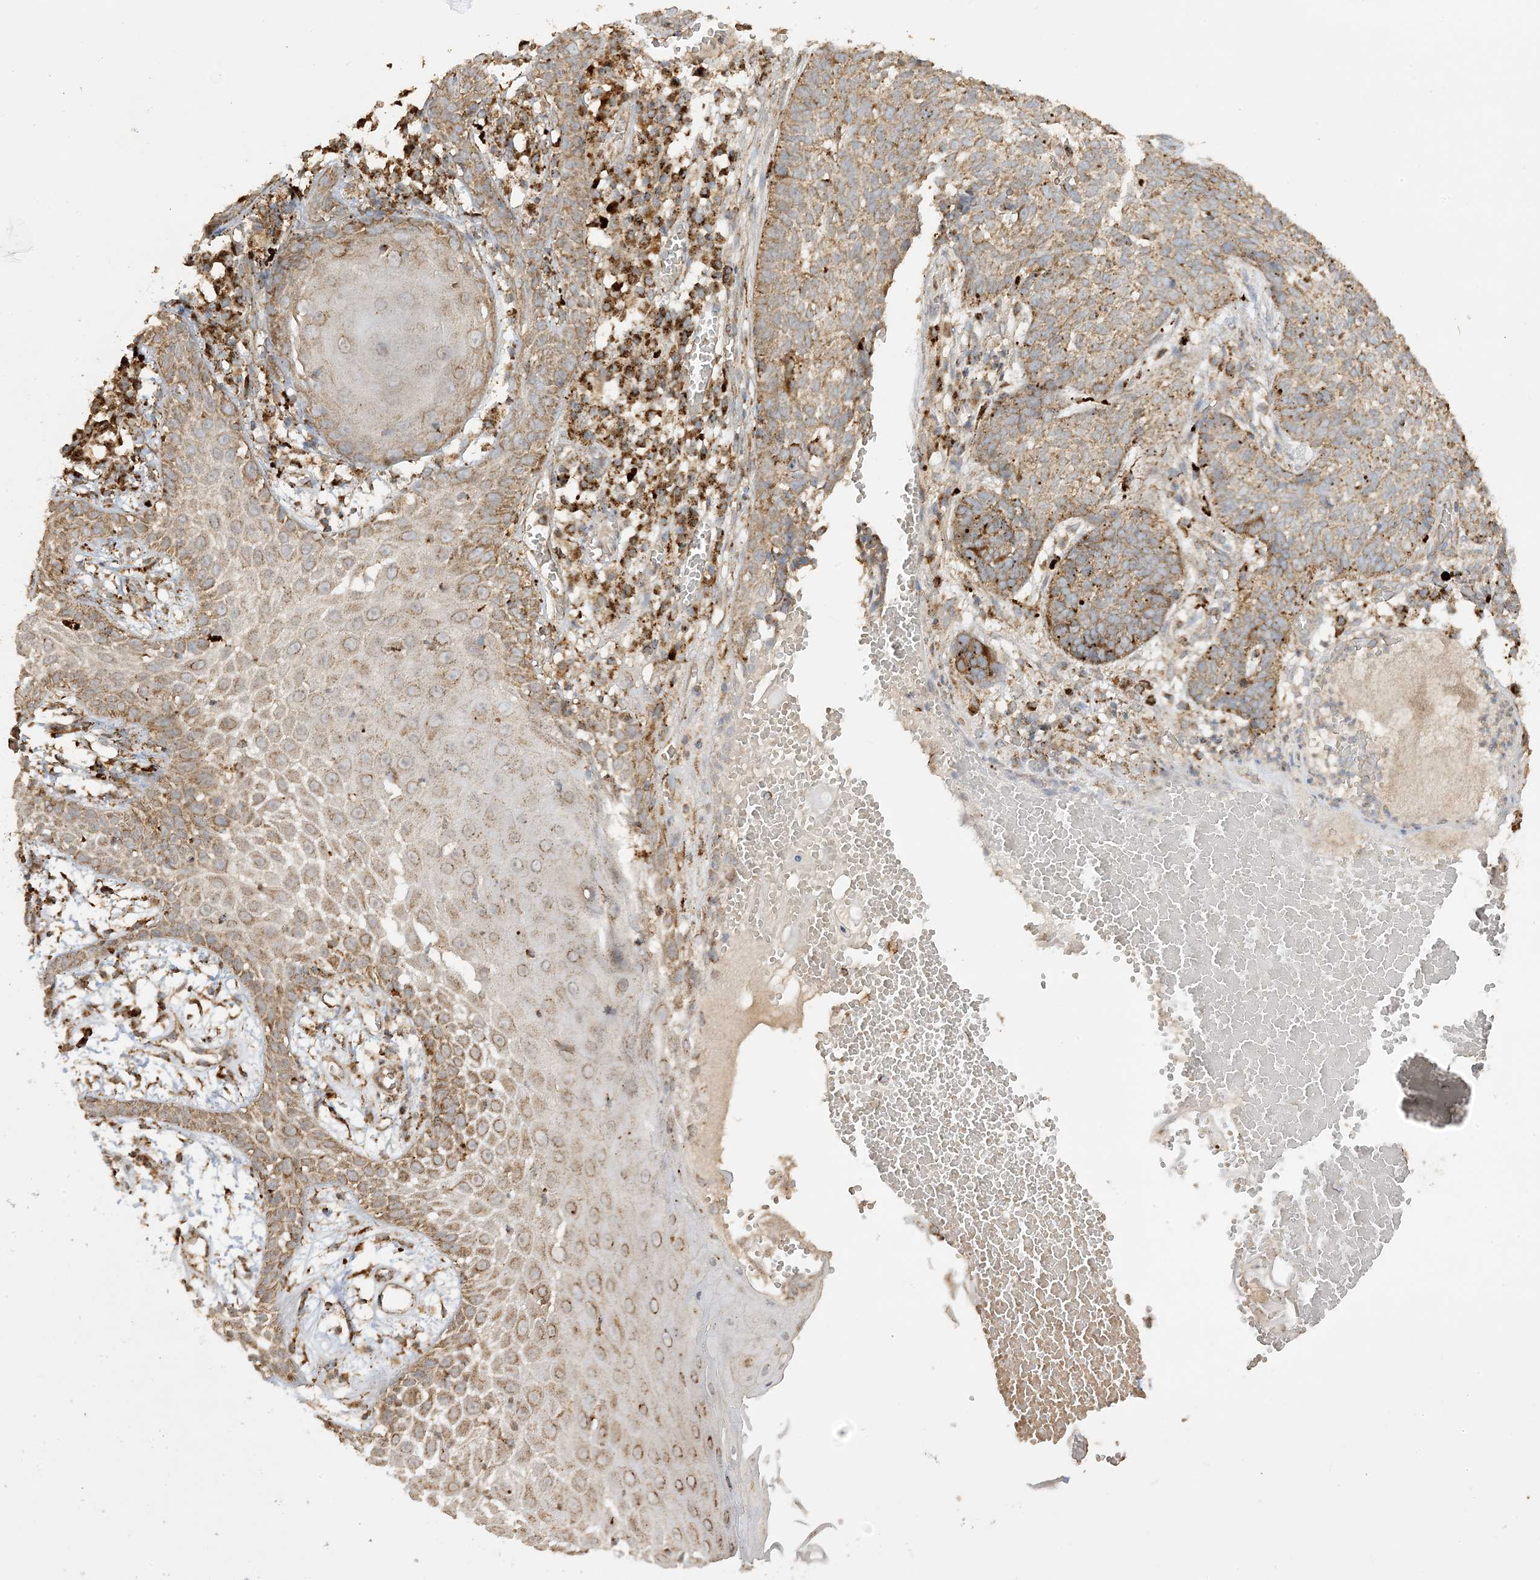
{"staining": {"intensity": "moderate", "quantity": ">75%", "location": "cytoplasmic/membranous"}, "tissue": "skin cancer", "cell_type": "Tumor cells", "image_type": "cancer", "snomed": [{"axis": "morphology", "description": "Basal cell carcinoma"}, {"axis": "topography", "description": "Skin"}], "caption": "Skin cancer (basal cell carcinoma) was stained to show a protein in brown. There is medium levels of moderate cytoplasmic/membranous staining in approximately >75% of tumor cells.", "gene": "AGA", "patient": {"sex": "male", "age": 85}}